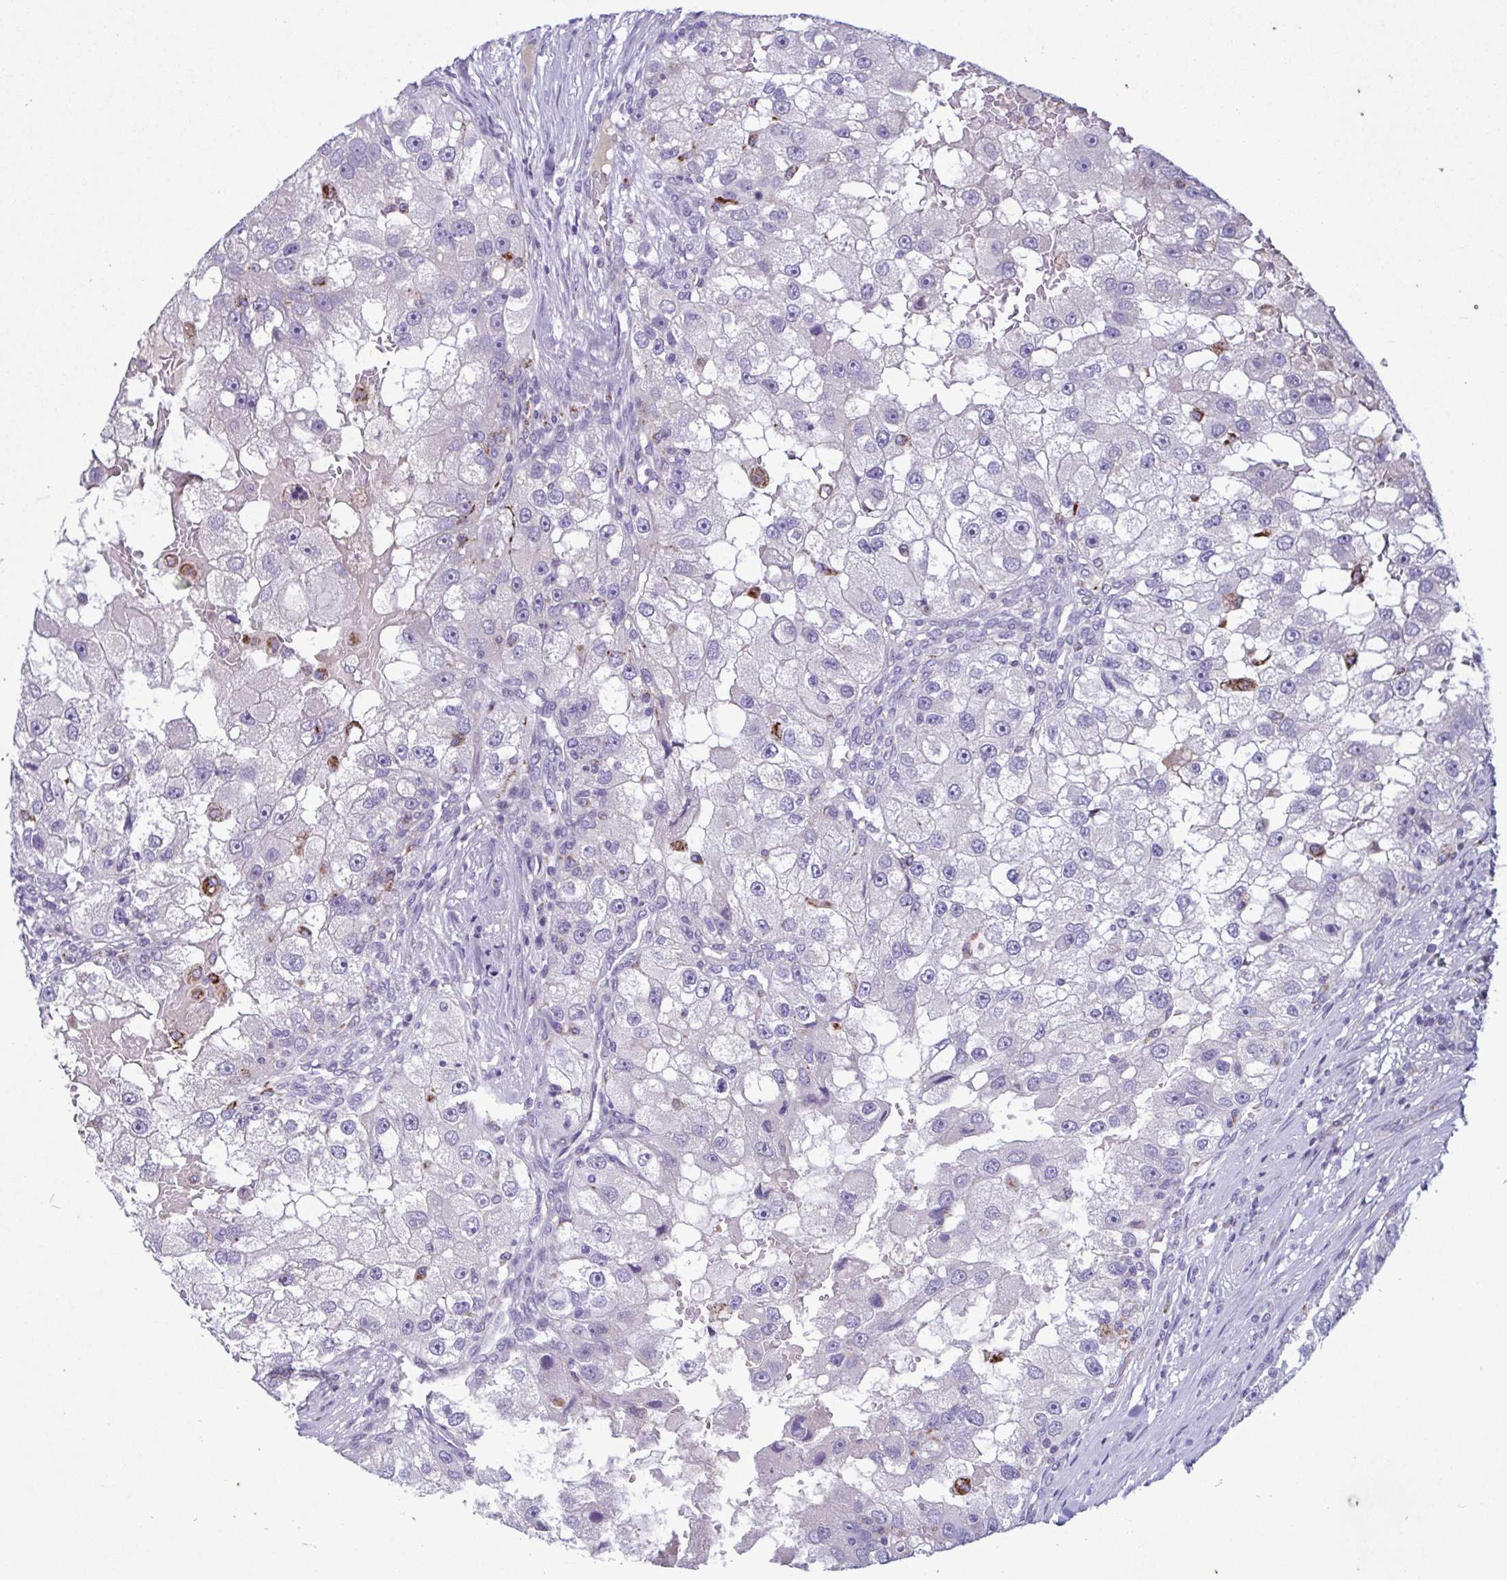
{"staining": {"intensity": "negative", "quantity": "none", "location": "none"}, "tissue": "renal cancer", "cell_type": "Tumor cells", "image_type": "cancer", "snomed": [{"axis": "morphology", "description": "Adenocarcinoma, NOS"}, {"axis": "topography", "description": "Kidney"}], "caption": "This is a image of immunohistochemistry (IHC) staining of renal cancer, which shows no expression in tumor cells.", "gene": "F13B", "patient": {"sex": "male", "age": 63}}